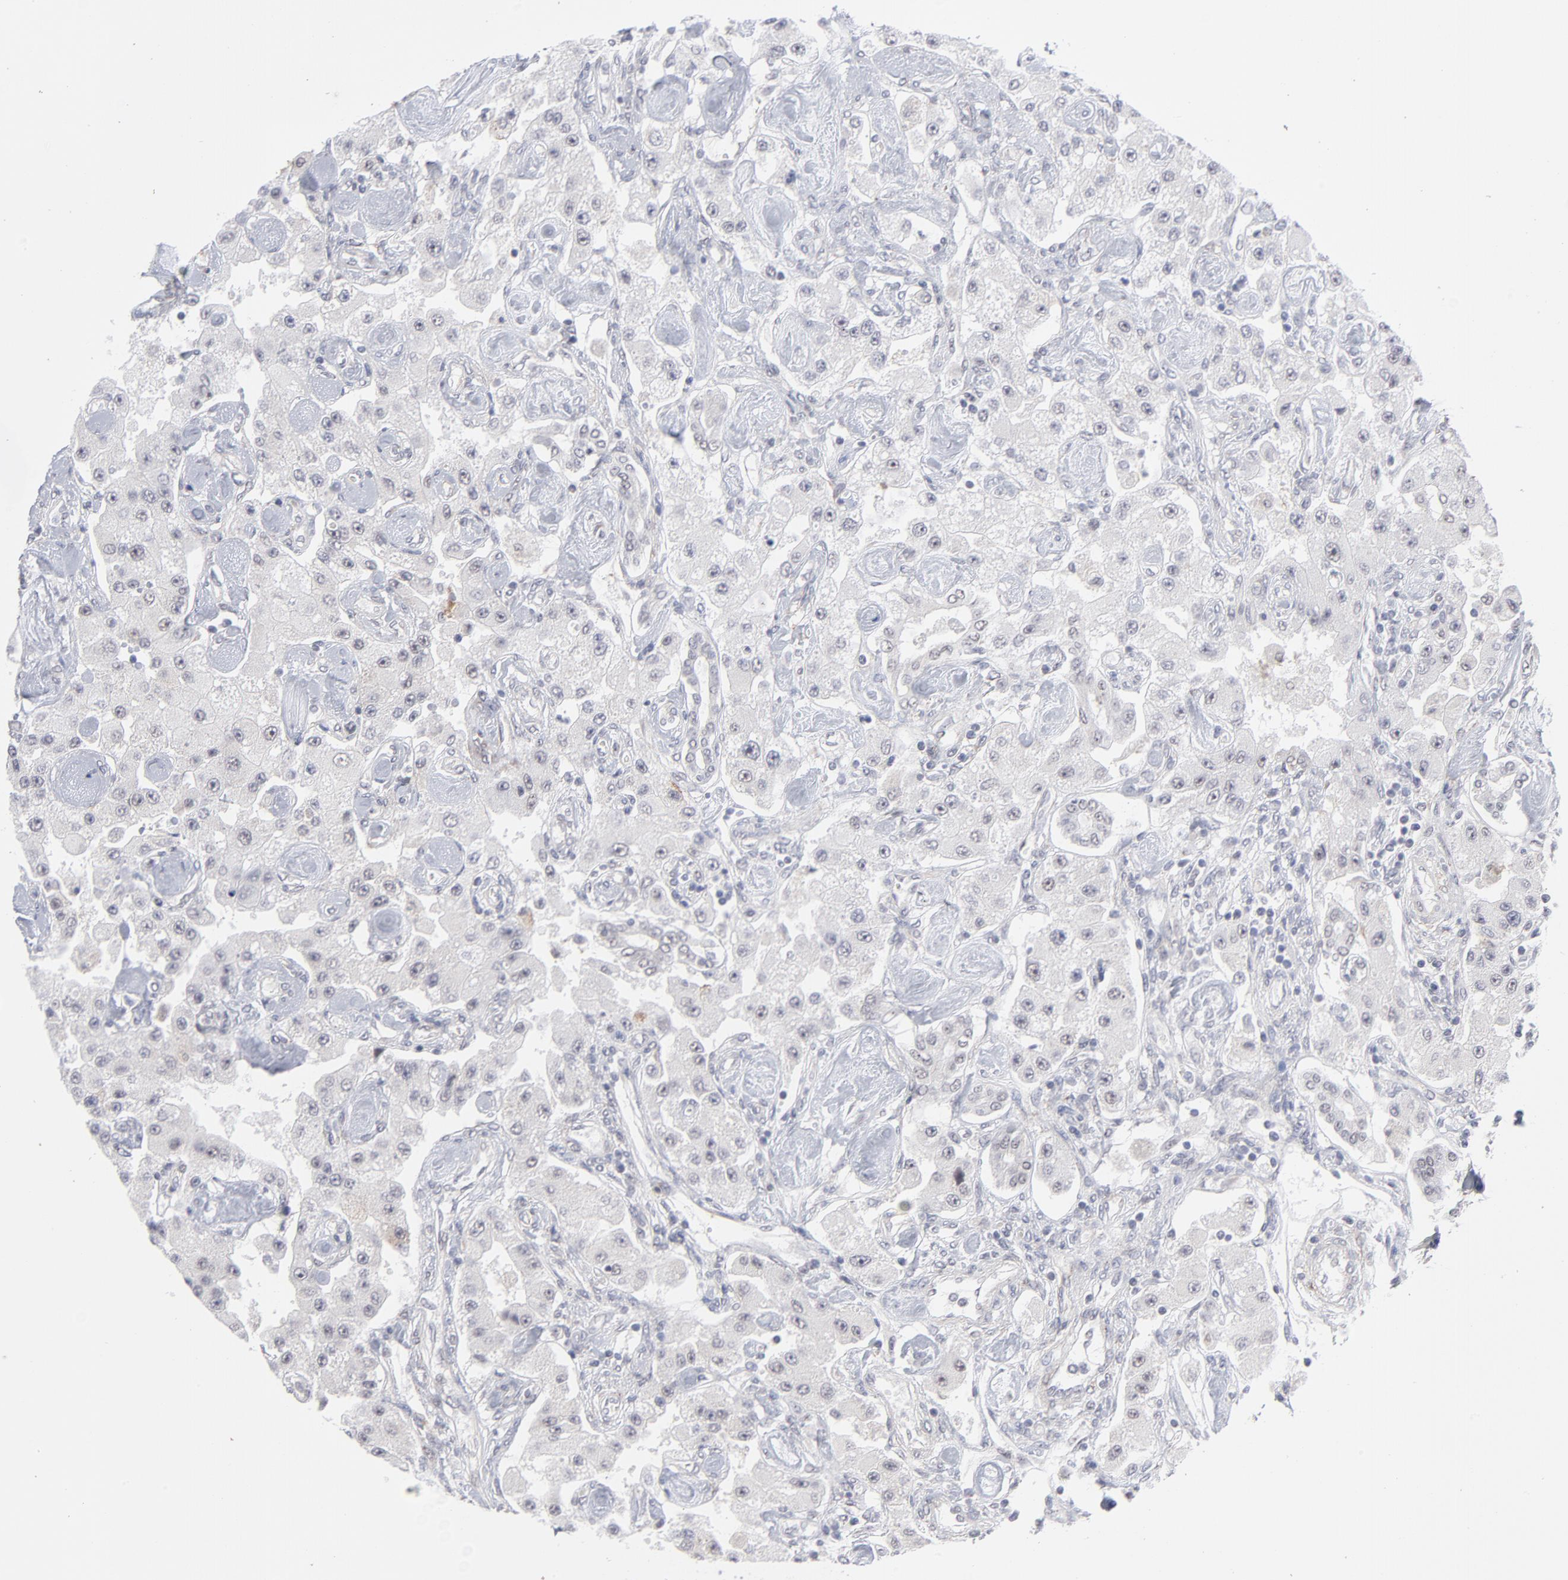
{"staining": {"intensity": "negative", "quantity": "none", "location": "none"}, "tissue": "carcinoid", "cell_type": "Tumor cells", "image_type": "cancer", "snomed": [{"axis": "morphology", "description": "Carcinoid, malignant, NOS"}, {"axis": "topography", "description": "Pancreas"}], "caption": "Protein analysis of carcinoid (malignant) displays no significant positivity in tumor cells.", "gene": "NBN", "patient": {"sex": "male", "age": 41}}